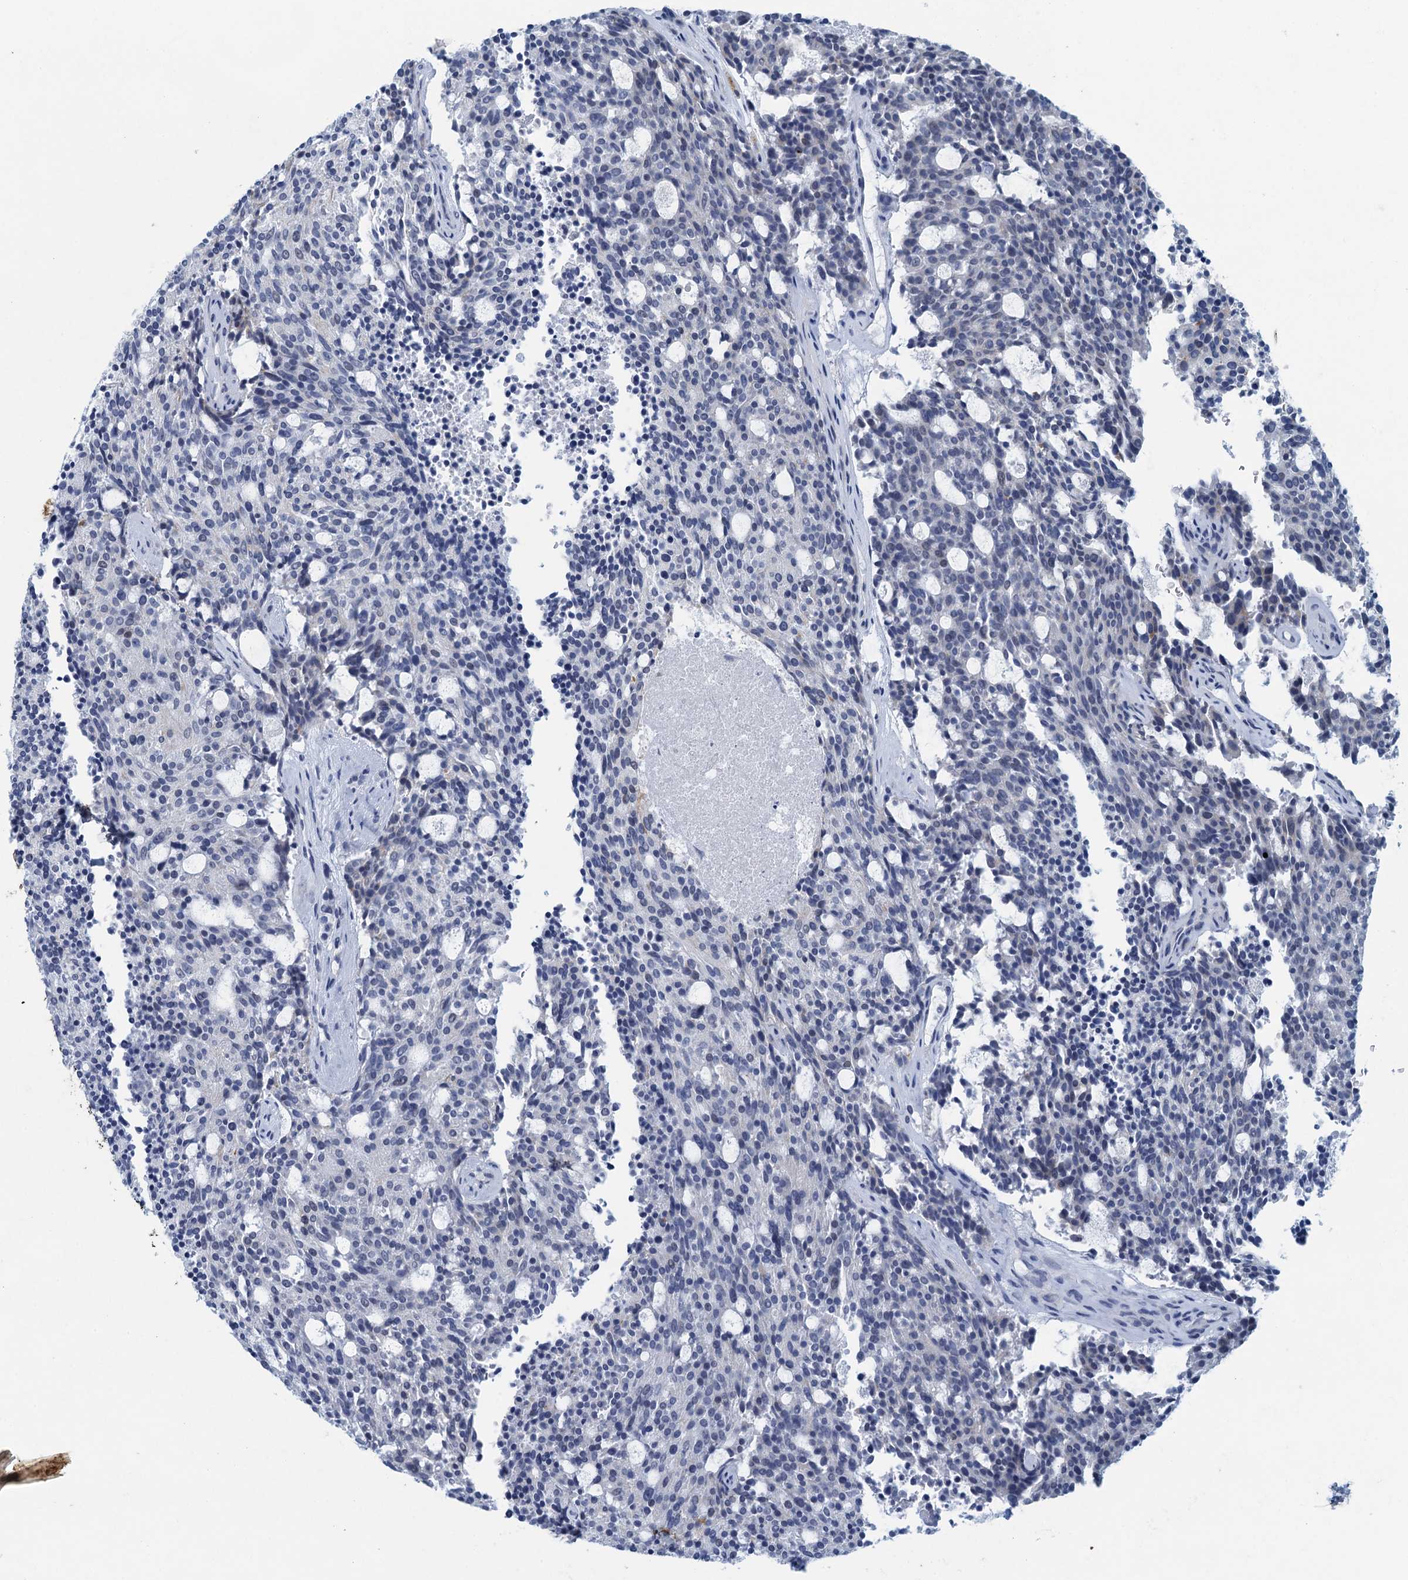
{"staining": {"intensity": "negative", "quantity": "none", "location": "none"}, "tissue": "carcinoid", "cell_type": "Tumor cells", "image_type": "cancer", "snomed": [{"axis": "morphology", "description": "Carcinoid, malignant, NOS"}, {"axis": "topography", "description": "Pancreas"}], "caption": "Photomicrograph shows no protein positivity in tumor cells of malignant carcinoid tissue.", "gene": "ENSG00000131152", "patient": {"sex": "female", "age": 54}}